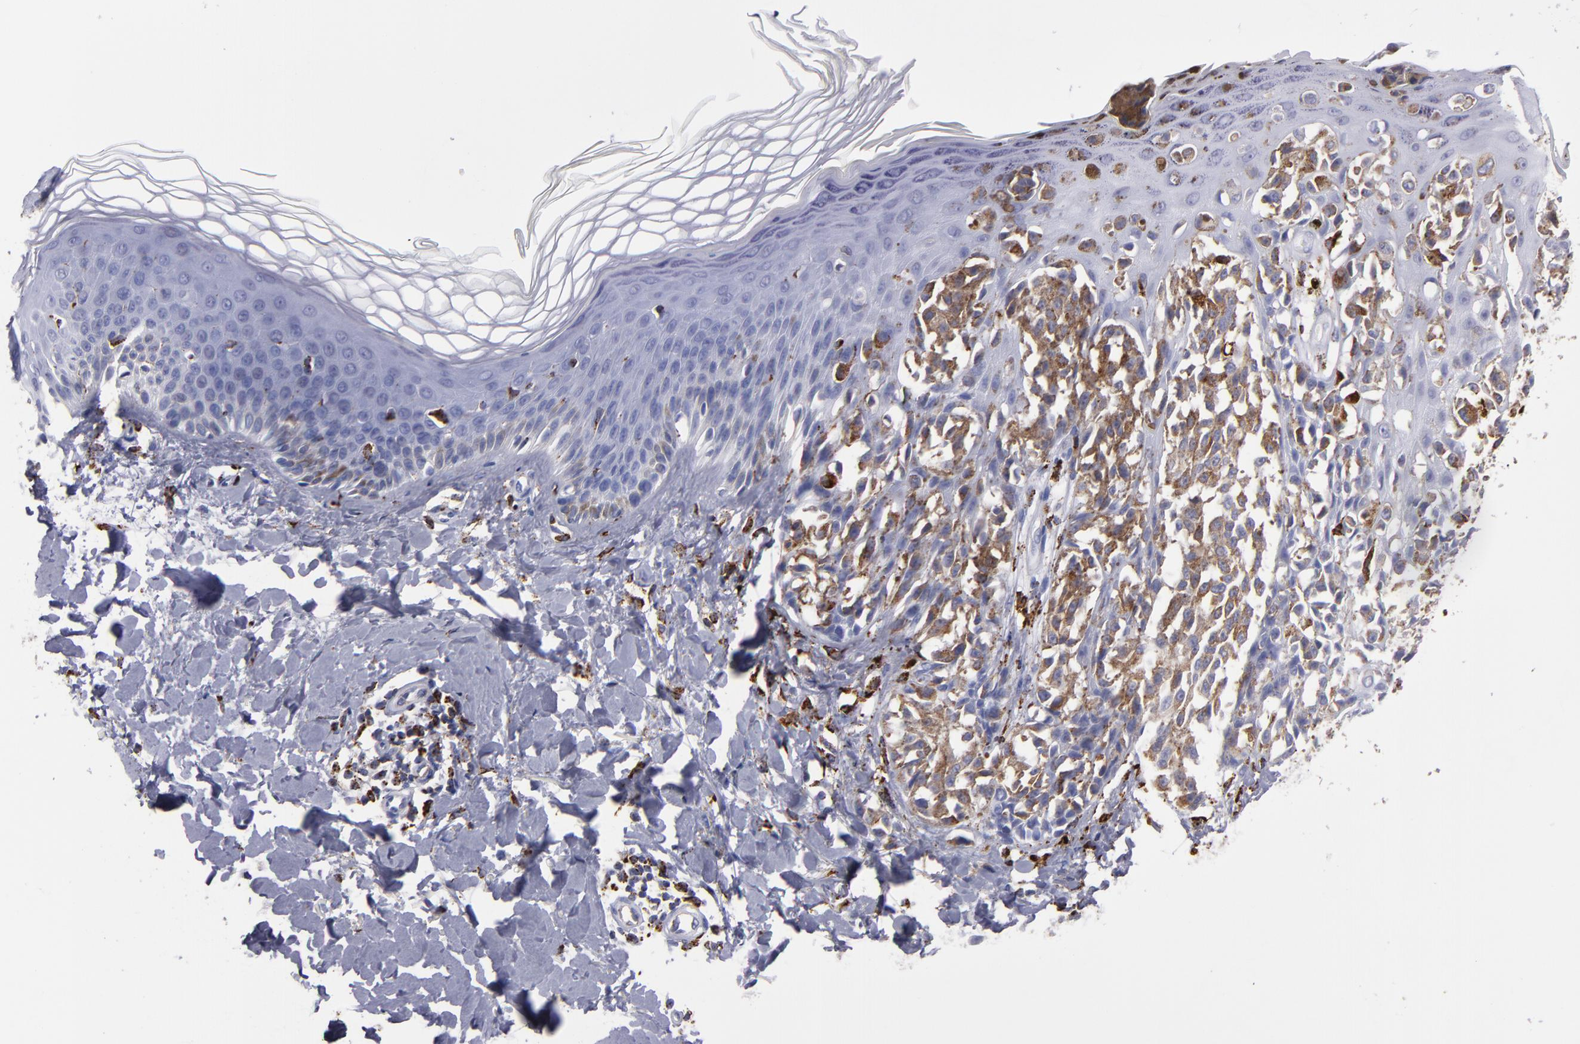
{"staining": {"intensity": "weak", "quantity": ">75%", "location": "cytoplasmic/membranous"}, "tissue": "melanoma", "cell_type": "Tumor cells", "image_type": "cancer", "snomed": [{"axis": "morphology", "description": "Malignant melanoma, NOS"}, {"axis": "topography", "description": "Skin"}], "caption": "The image shows a brown stain indicating the presence of a protein in the cytoplasmic/membranous of tumor cells in malignant melanoma.", "gene": "CTSS", "patient": {"sex": "female", "age": 38}}